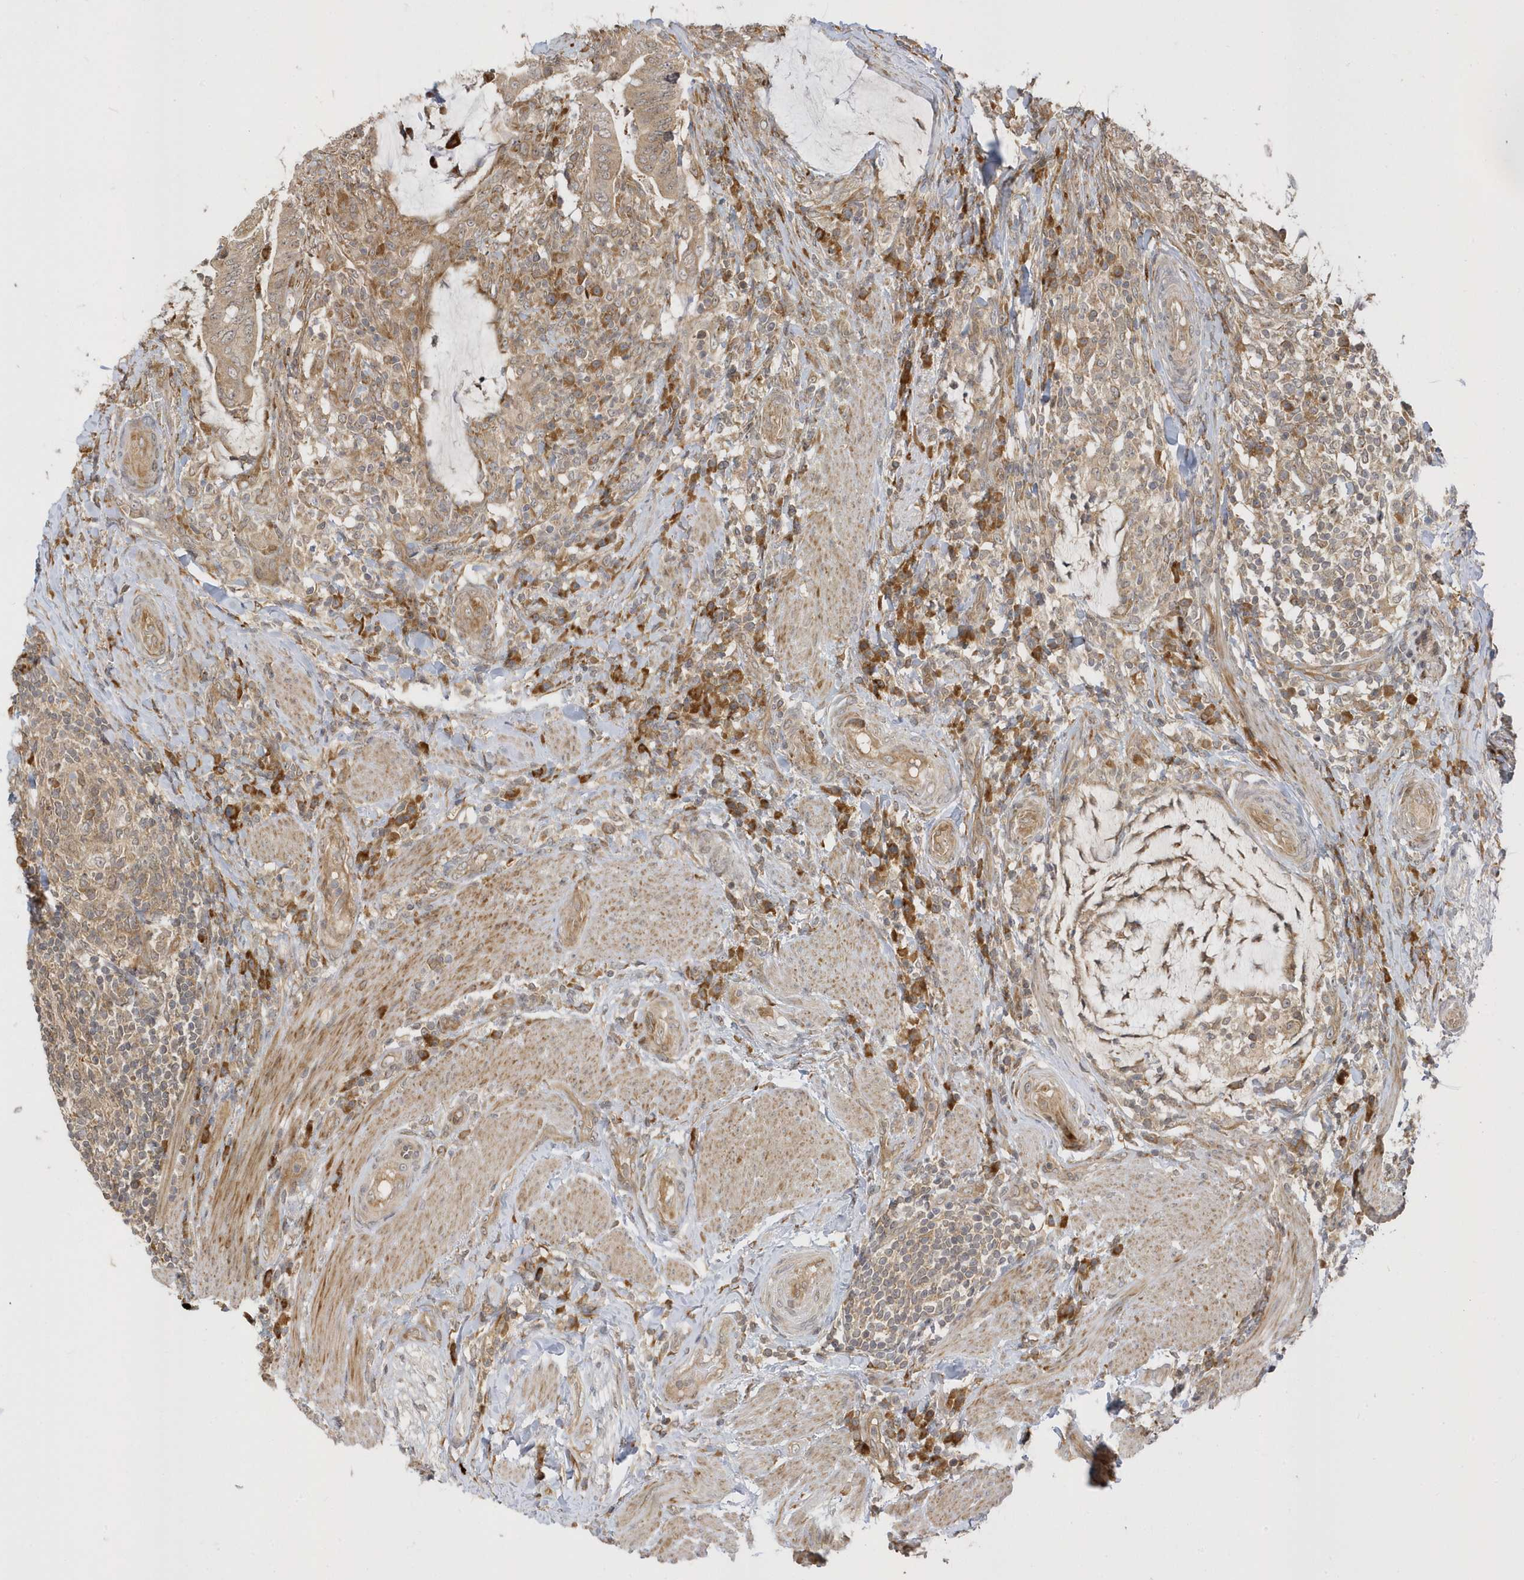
{"staining": {"intensity": "moderate", "quantity": ">75%", "location": "cytoplasmic/membranous"}, "tissue": "colorectal cancer", "cell_type": "Tumor cells", "image_type": "cancer", "snomed": [{"axis": "morphology", "description": "Adenocarcinoma, NOS"}, {"axis": "topography", "description": "Colon"}], "caption": "Colorectal cancer (adenocarcinoma) stained with IHC reveals moderate cytoplasmic/membranous positivity in about >75% of tumor cells.", "gene": "METTL21A", "patient": {"sex": "female", "age": 66}}